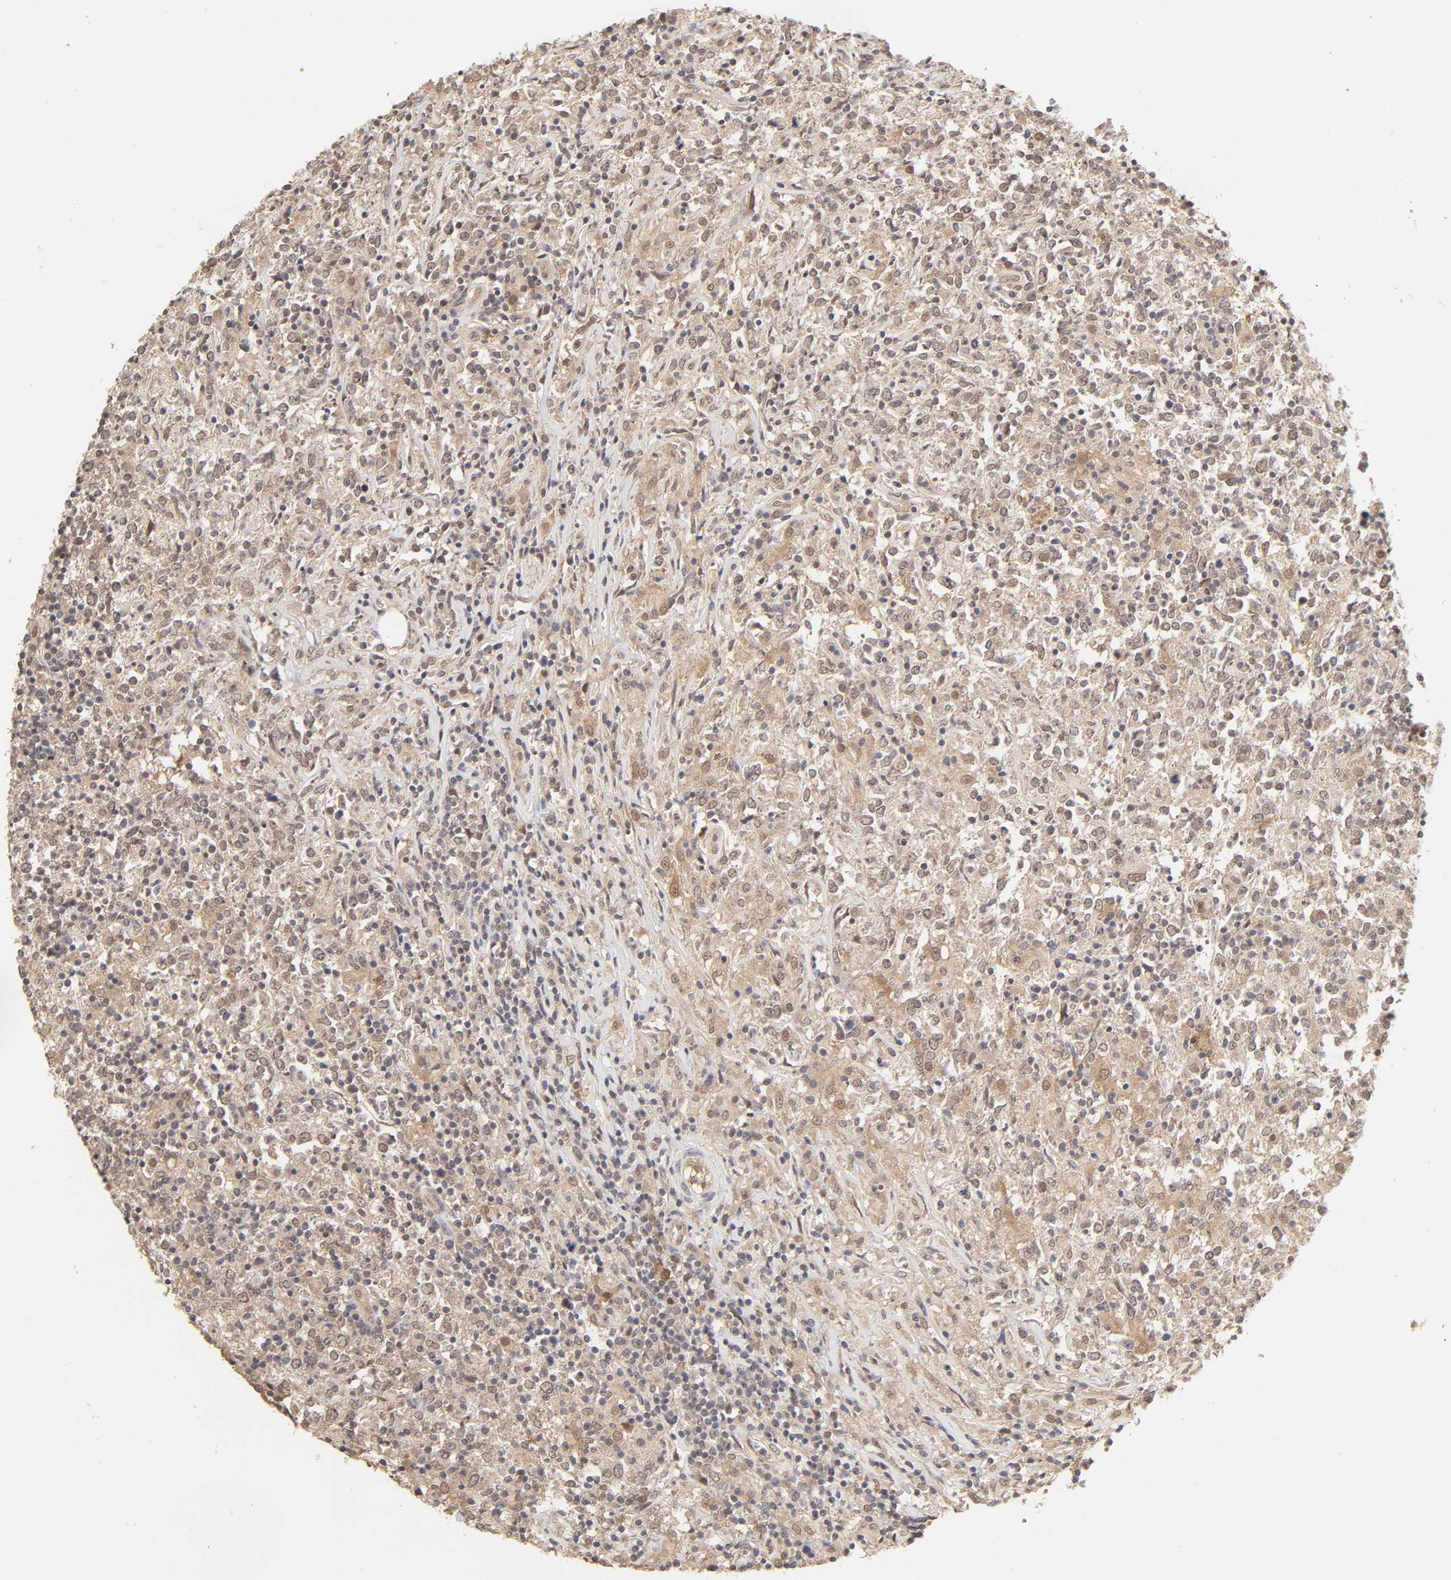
{"staining": {"intensity": "weak", "quantity": "25%-75%", "location": "cytoplasmic/membranous"}, "tissue": "lymphoma", "cell_type": "Tumor cells", "image_type": "cancer", "snomed": [{"axis": "morphology", "description": "Malignant lymphoma, non-Hodgkin's type, High grade"}, {"axis": "topography", "description": "Lymph node"}], "caption": "This is an image of immunohistochemistry staining of lymphoma, which shows weak staining in the cytoplasmic/membranous of tumor cells.", "gene": "MAPK1", "patient": {"sex": "female", "age": 84}}